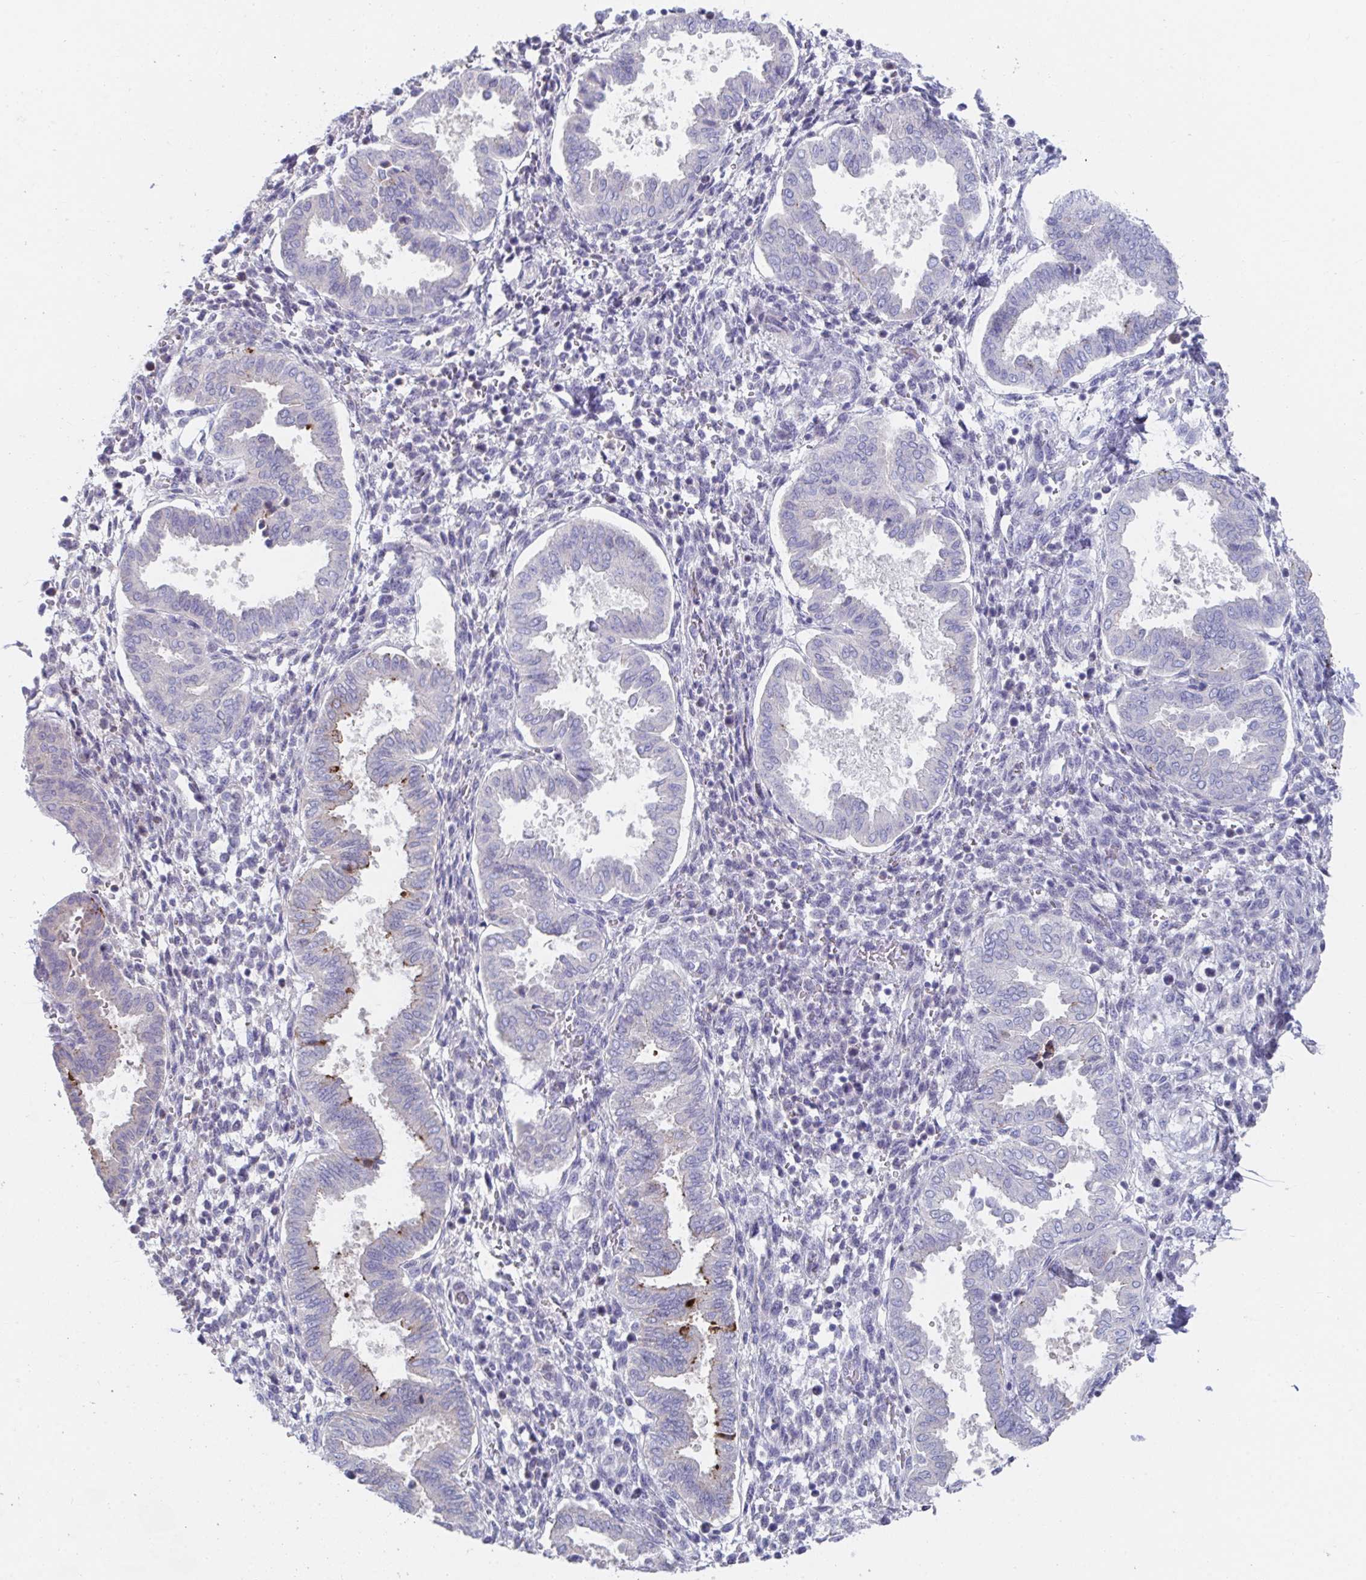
{"staining": {"intensity": "negative", "quantity": "none", "location": "none"}, "tissue": "endometrium", "cell_type": "Cells in endometrial stroma", "image_type": "normal", "snomed": [{"axis": "morphology", "description": "Normal tissue, NOS"}, {"axis": "topography", "description": "Endometrium"}], "caption": "There is no significant expression in cells in endometrial stroma of endometrium. (Immunohistochemistry, brightfield microscopy, high magnification).", "gene": "KCNK5", "patient": {"sex": "female", "age": 24}}